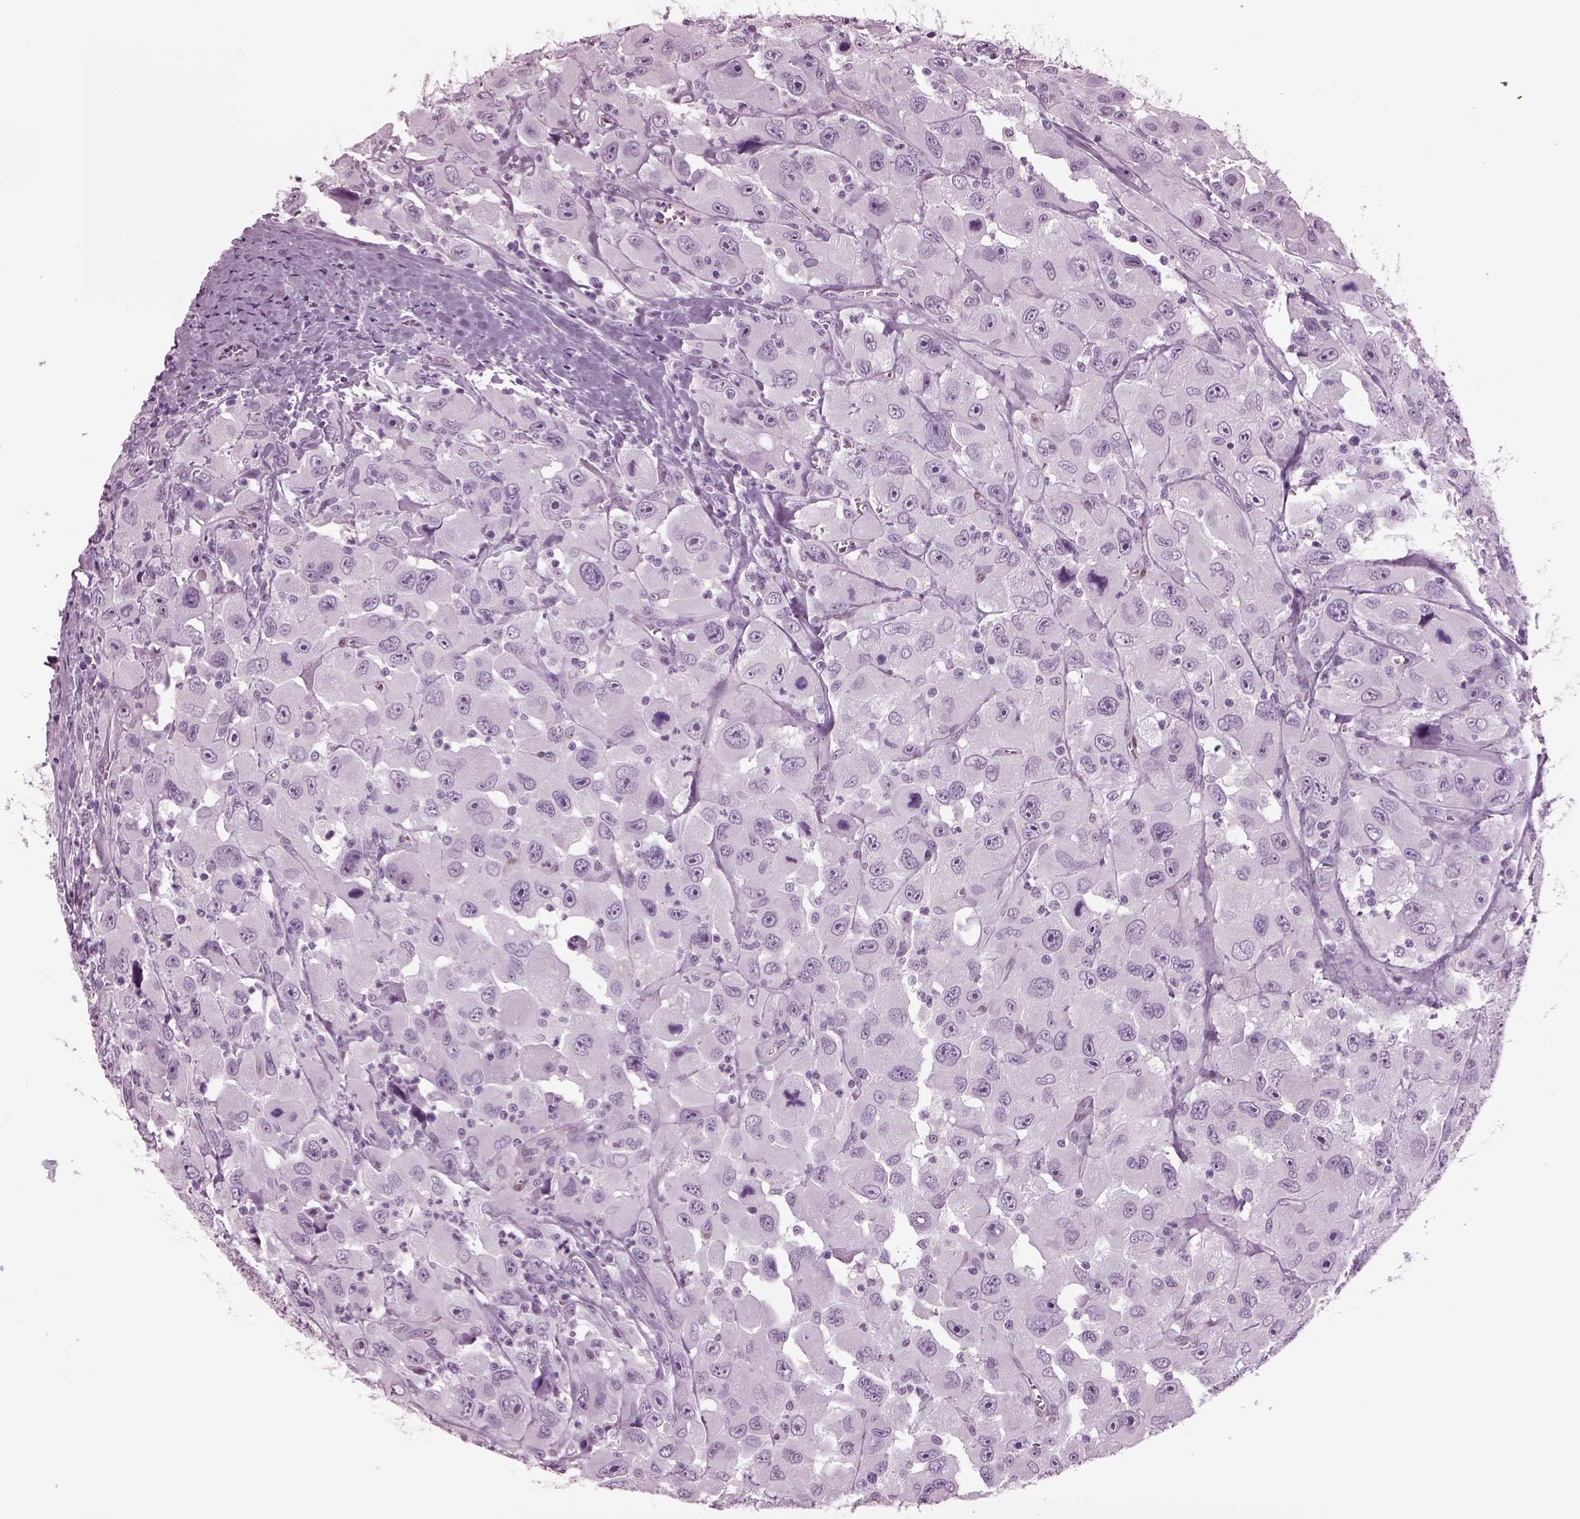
{"staining": {"intensity": "negative", "quantity": "none", "location": "none"}, "tissue": "head and neck cancer", "cell_type": "Tumor cells", "image_type": "cancer", "snomed": [{"axis": "morphology", "description": "Squamous cell carcinoma, NOS"}, {"axis": "morphology", "description": "Squamous cell carcinoma, metastatic, NOS"}, {"axis": "topography", "description": "Oral tissue"}, {"axis": "topography", "description": "Head-Neck"}], "caption": "Head and neck squamous cell carcinoma was stained to show a protein in brown. There is no significant positivity in tumor cells.", "gene": "TPPP2", "patient": {"sex": "female", "age": 85}}